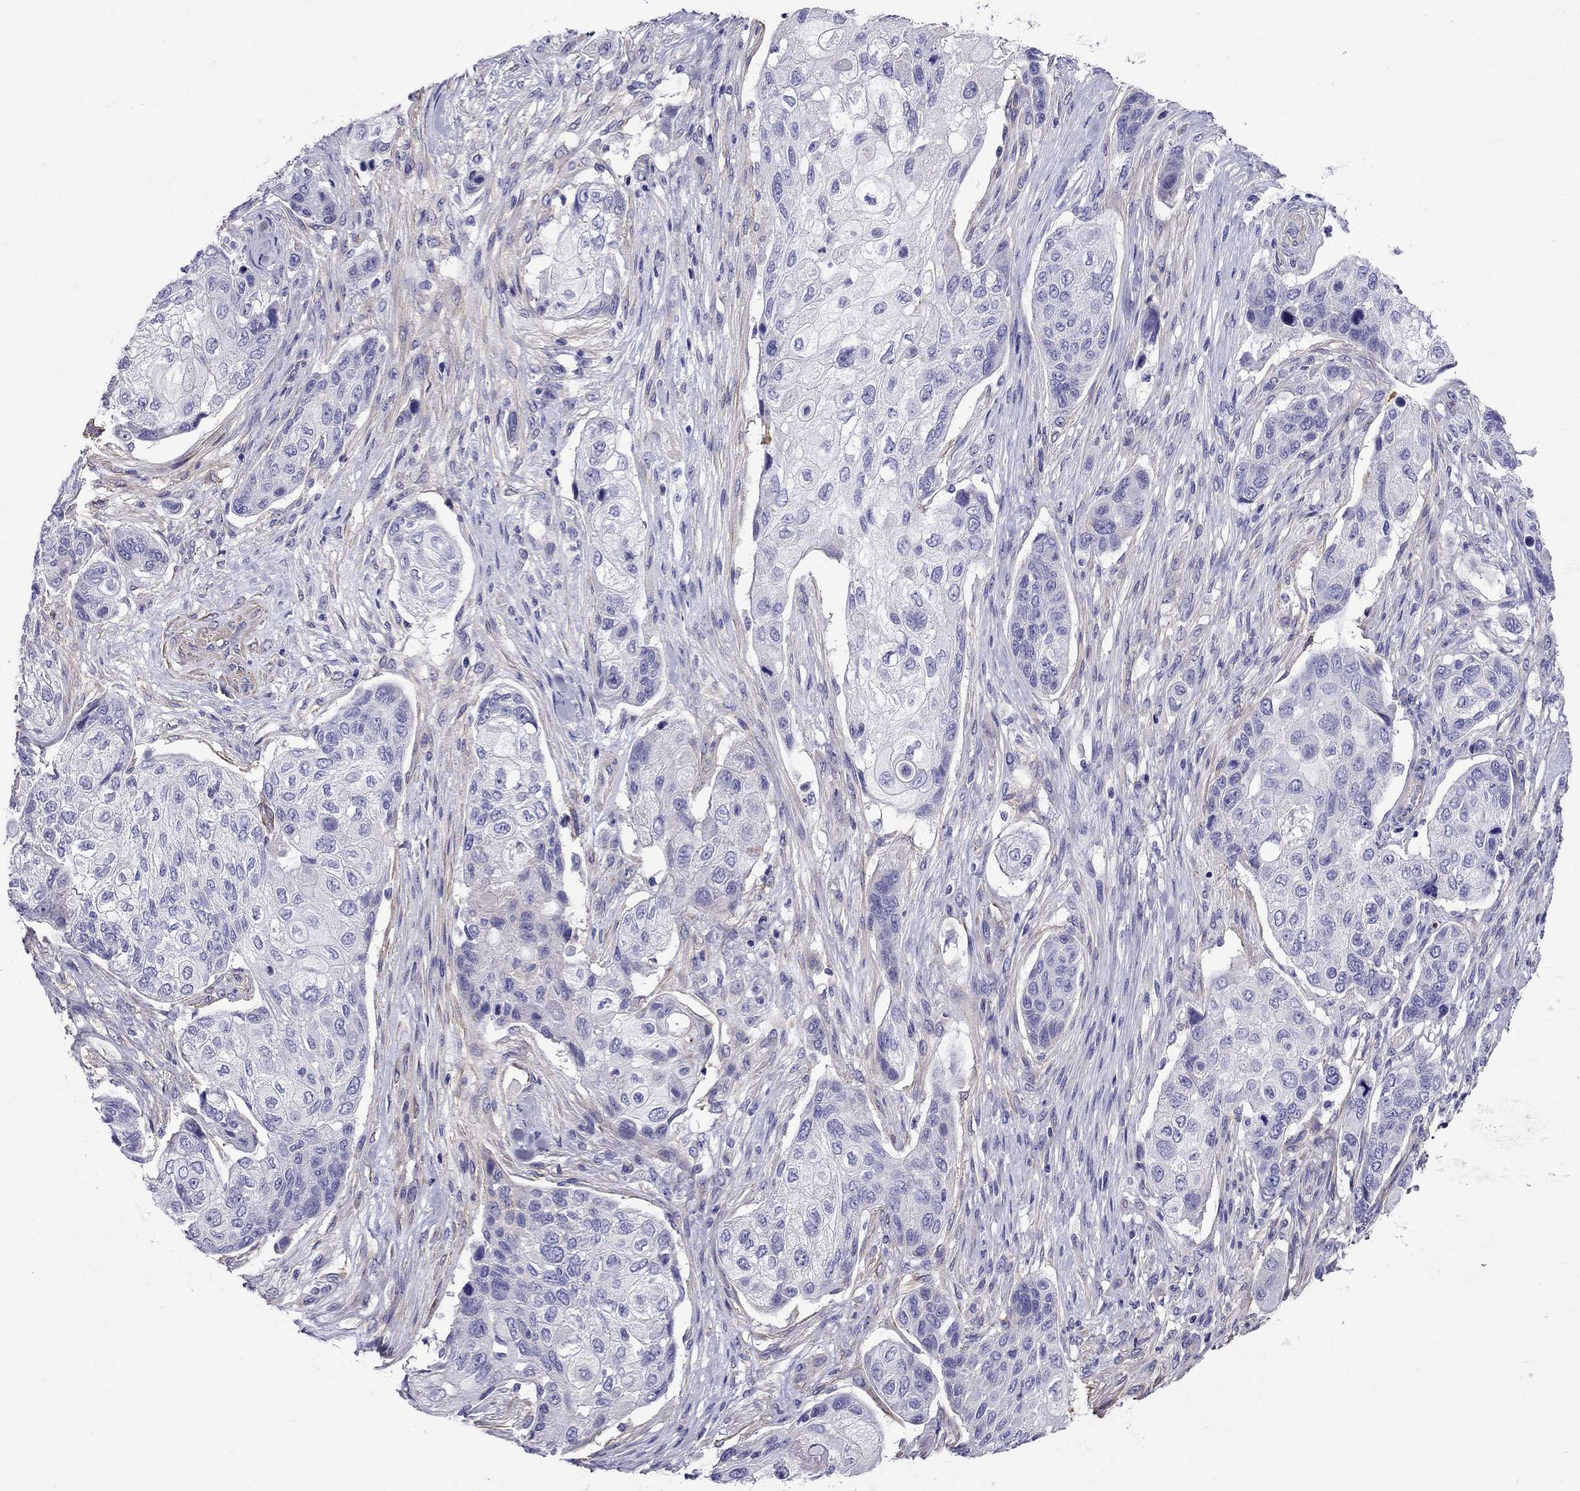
{"staining": {"intensity": "negative", "quantity": "none", "location": "none"}, "tissue": "lung cancer", "cell_type": "Tumor cells", "image_type": "cancer", "snomed": [{"axis": "morphology", "description": "Normal tissue, NOS"}, {"axis": "morphology", "description": "Squamous cell carcinoma, NOS"}, {"axis": "topography", "description": "Bronchus"}, {"axis": "topography", "description": "Lung"}], "caption": "Immunohistochemistry histopathology image of lung cancer (squamous cell carcinoma) stained for a protein (brown), which shows no positivity in tumor cells.", "gene": "GPR50", "patient": {"sex": "male", "age": 69}}